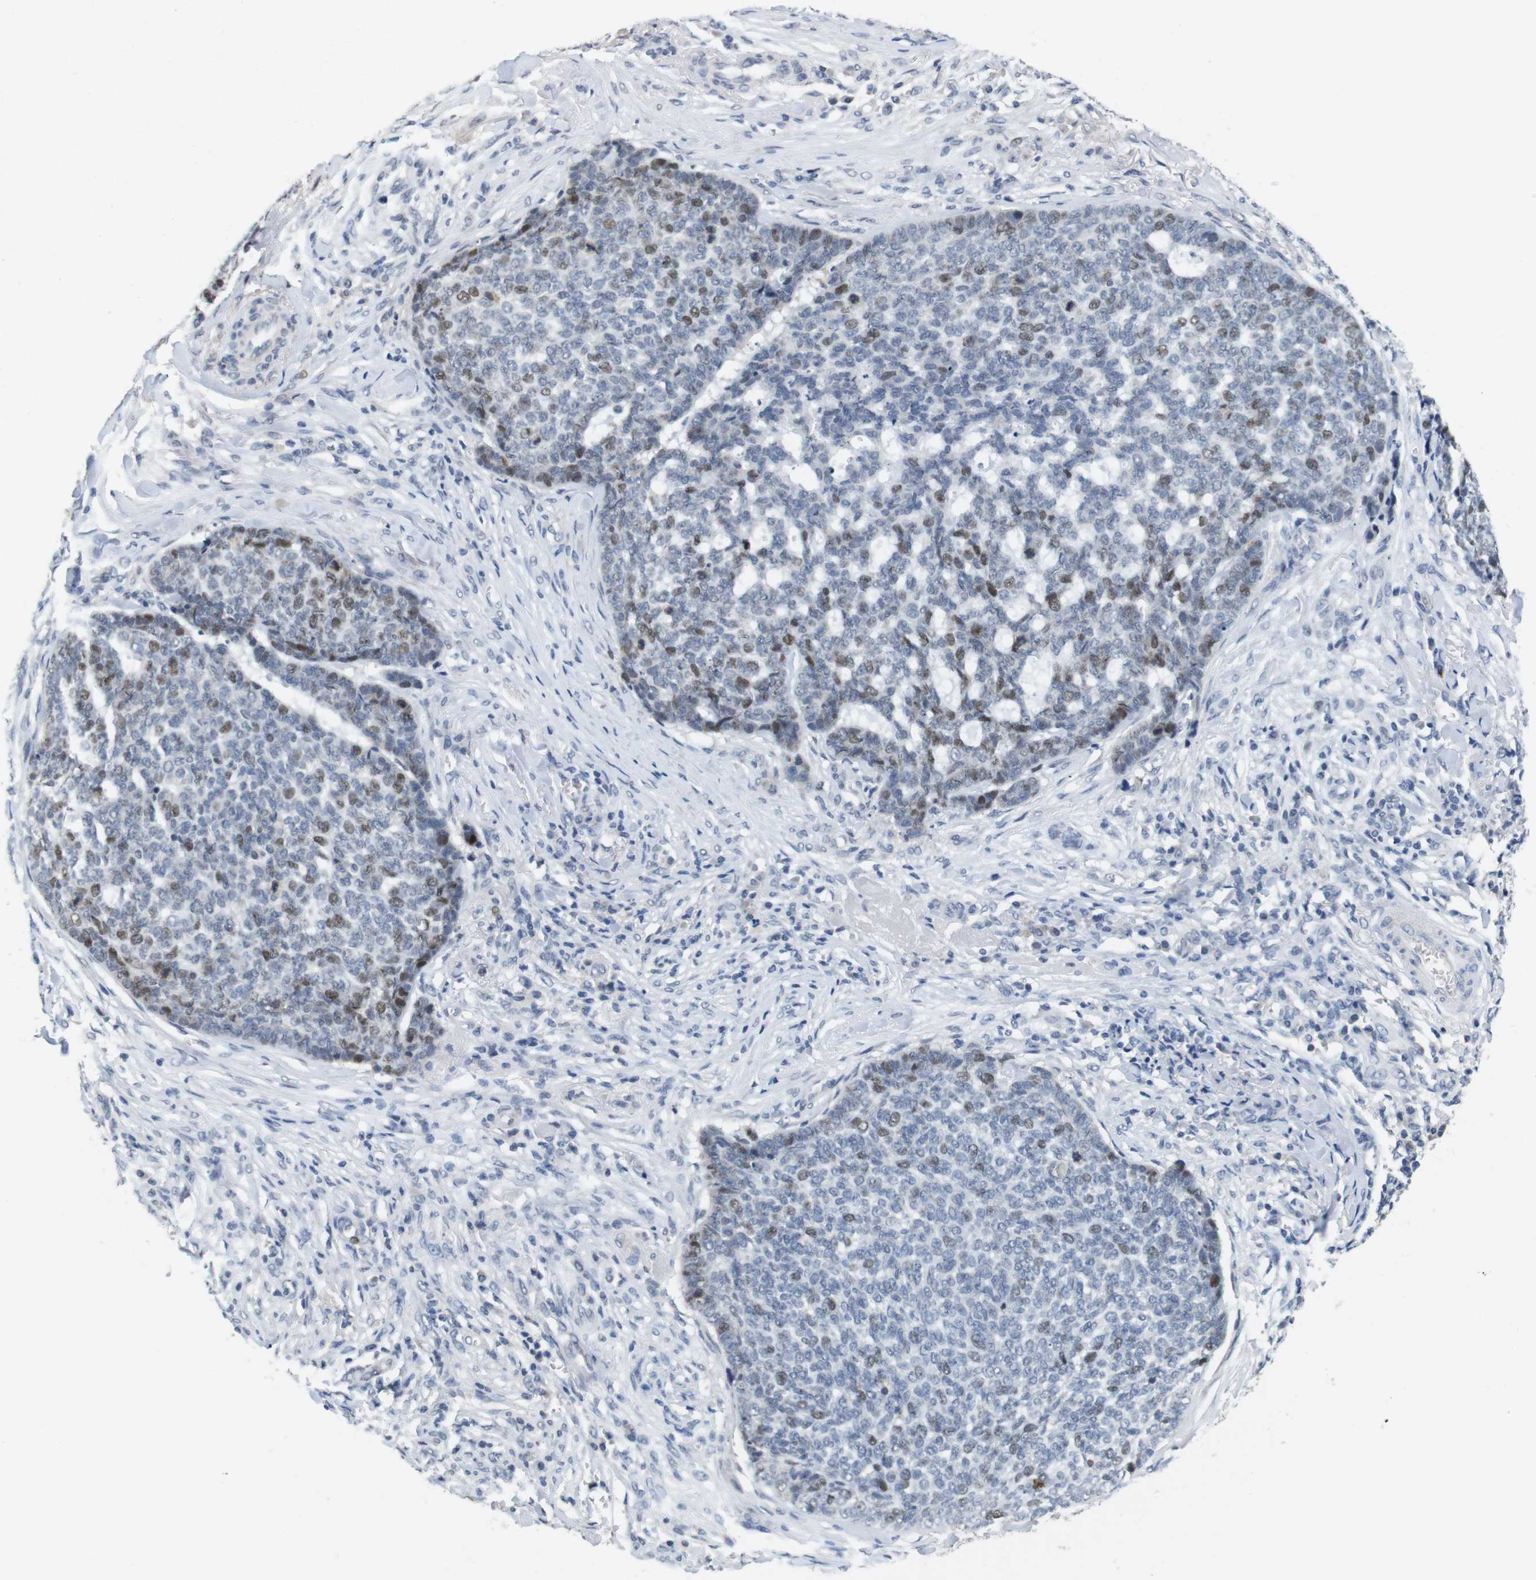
{"staining": {"intensity": "moderate", "quantity": "25%-75%", "location": "nuclear"}, "tissue": "skin cancer", "cell_type": "Tumor cells", "image_type": "cancer", "snomed": [{"axis": "morphology", "description": "Basal cell carcinoma"}, {"axis": "topography", "description": "Skin"}], "caption": "Tumor cells display medium levels of moderate nuclear expression in approximately 25%-75% of cells in skin basal cell carcinoma. The protein of interest is stained brown, and the nuclei are stained in blue (DAB (3,3'-diaminobenzidine) IHC with brightfield microscopy, high magnification).", "gene": "SKP2", "patient": {"sex": "male", "age": 84}}